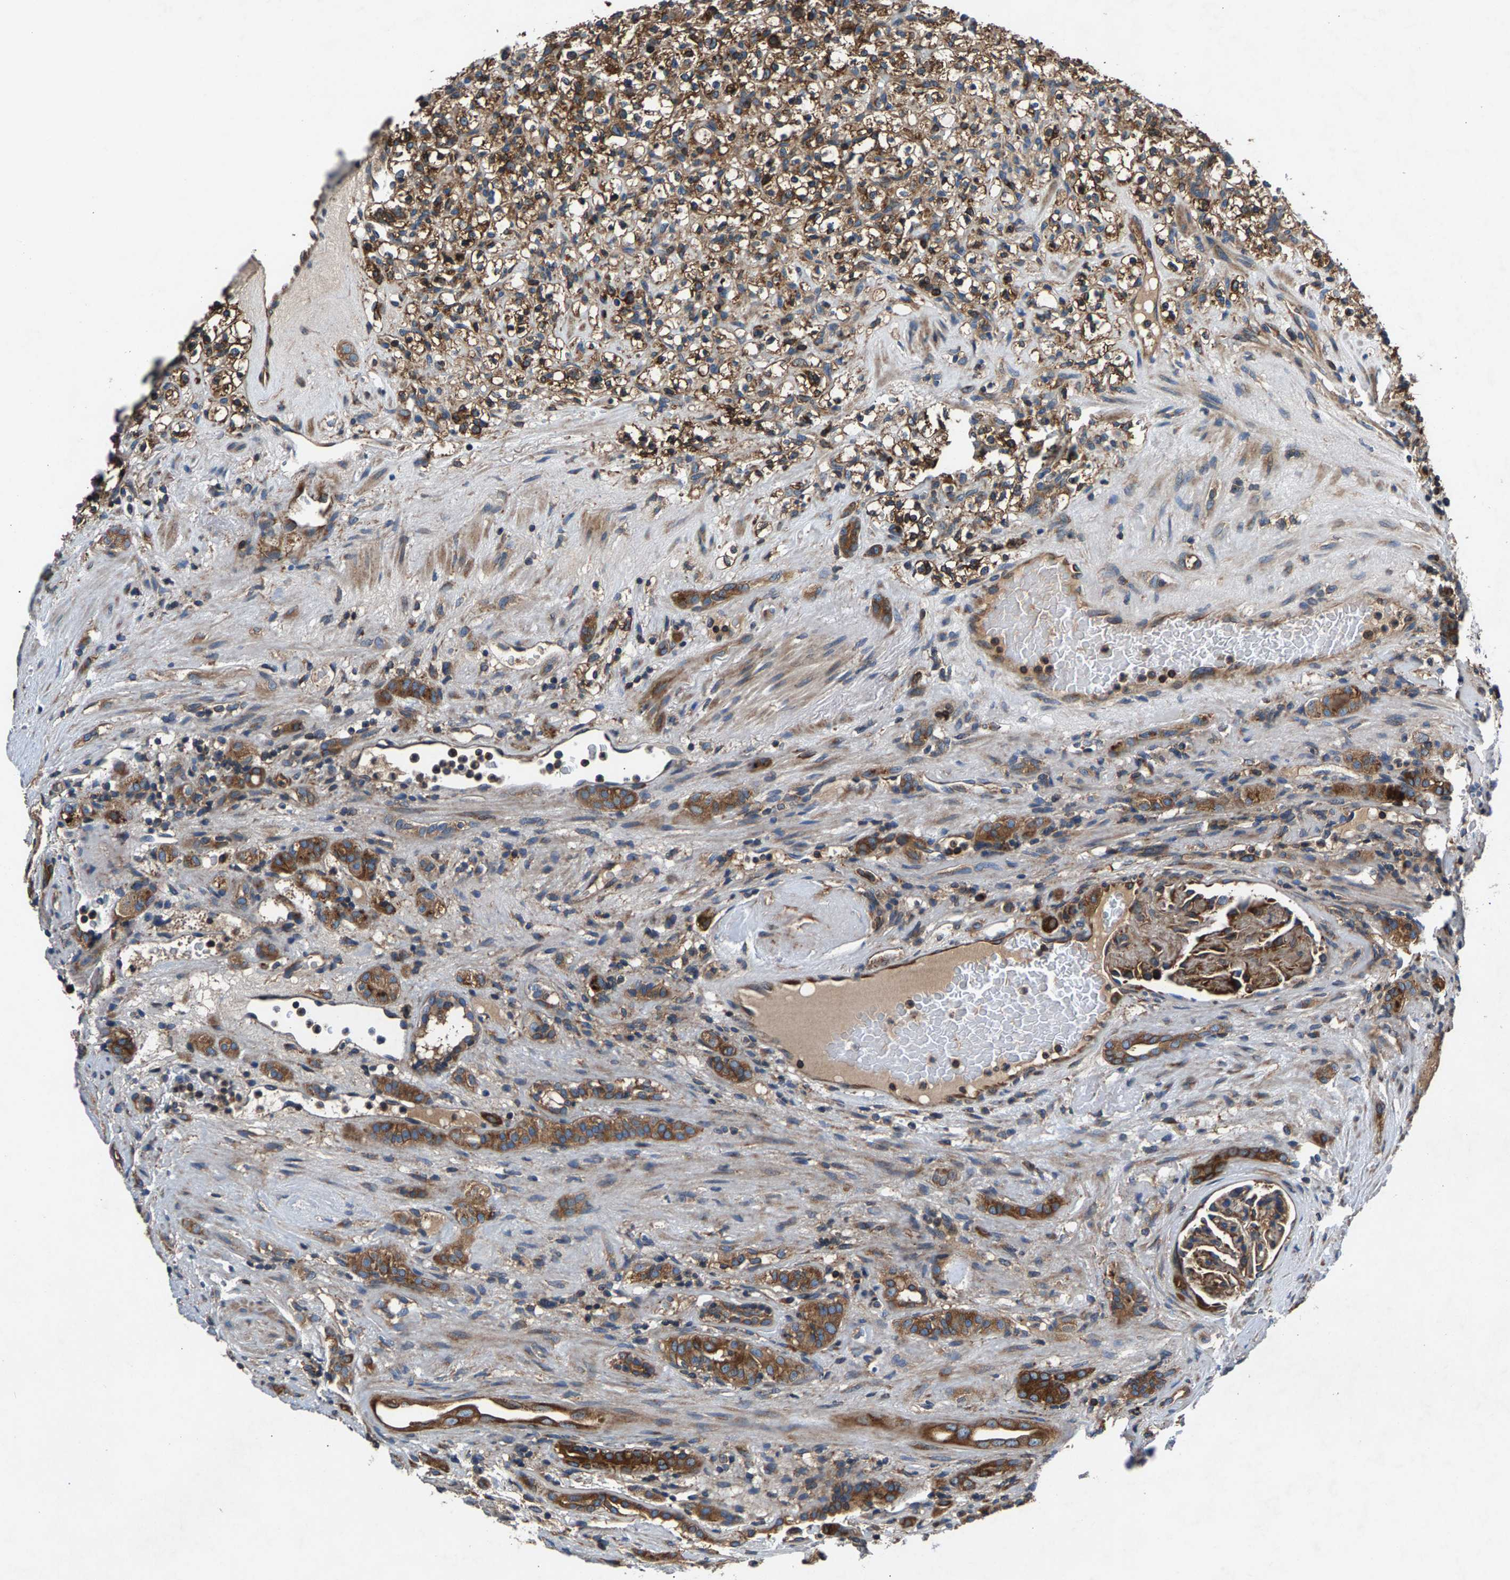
{"staining": {"intensity": "moderate", "quantity": ">75%", "location": "cytoplasmic/membranous"}, "tissue": "renal cancer", "cell_type": "Tumor cells", "image_type": "cancer", "snomed": [{"axis": "morphology", "description": "Normal tissue, NOS"}, {"axis": "morphology", "description": "Adenocarcinoma, NOS"}, {"axis": "topography", "description": "Kidney"}], "caption": "This is an image of immunohistochemistry staining of renal cancer, which shows moderate expression in the cytoplasmic/membranous of tumor cells.", "gene": "LPCAT1", "patient": {"sex": "female", "age": 72}}